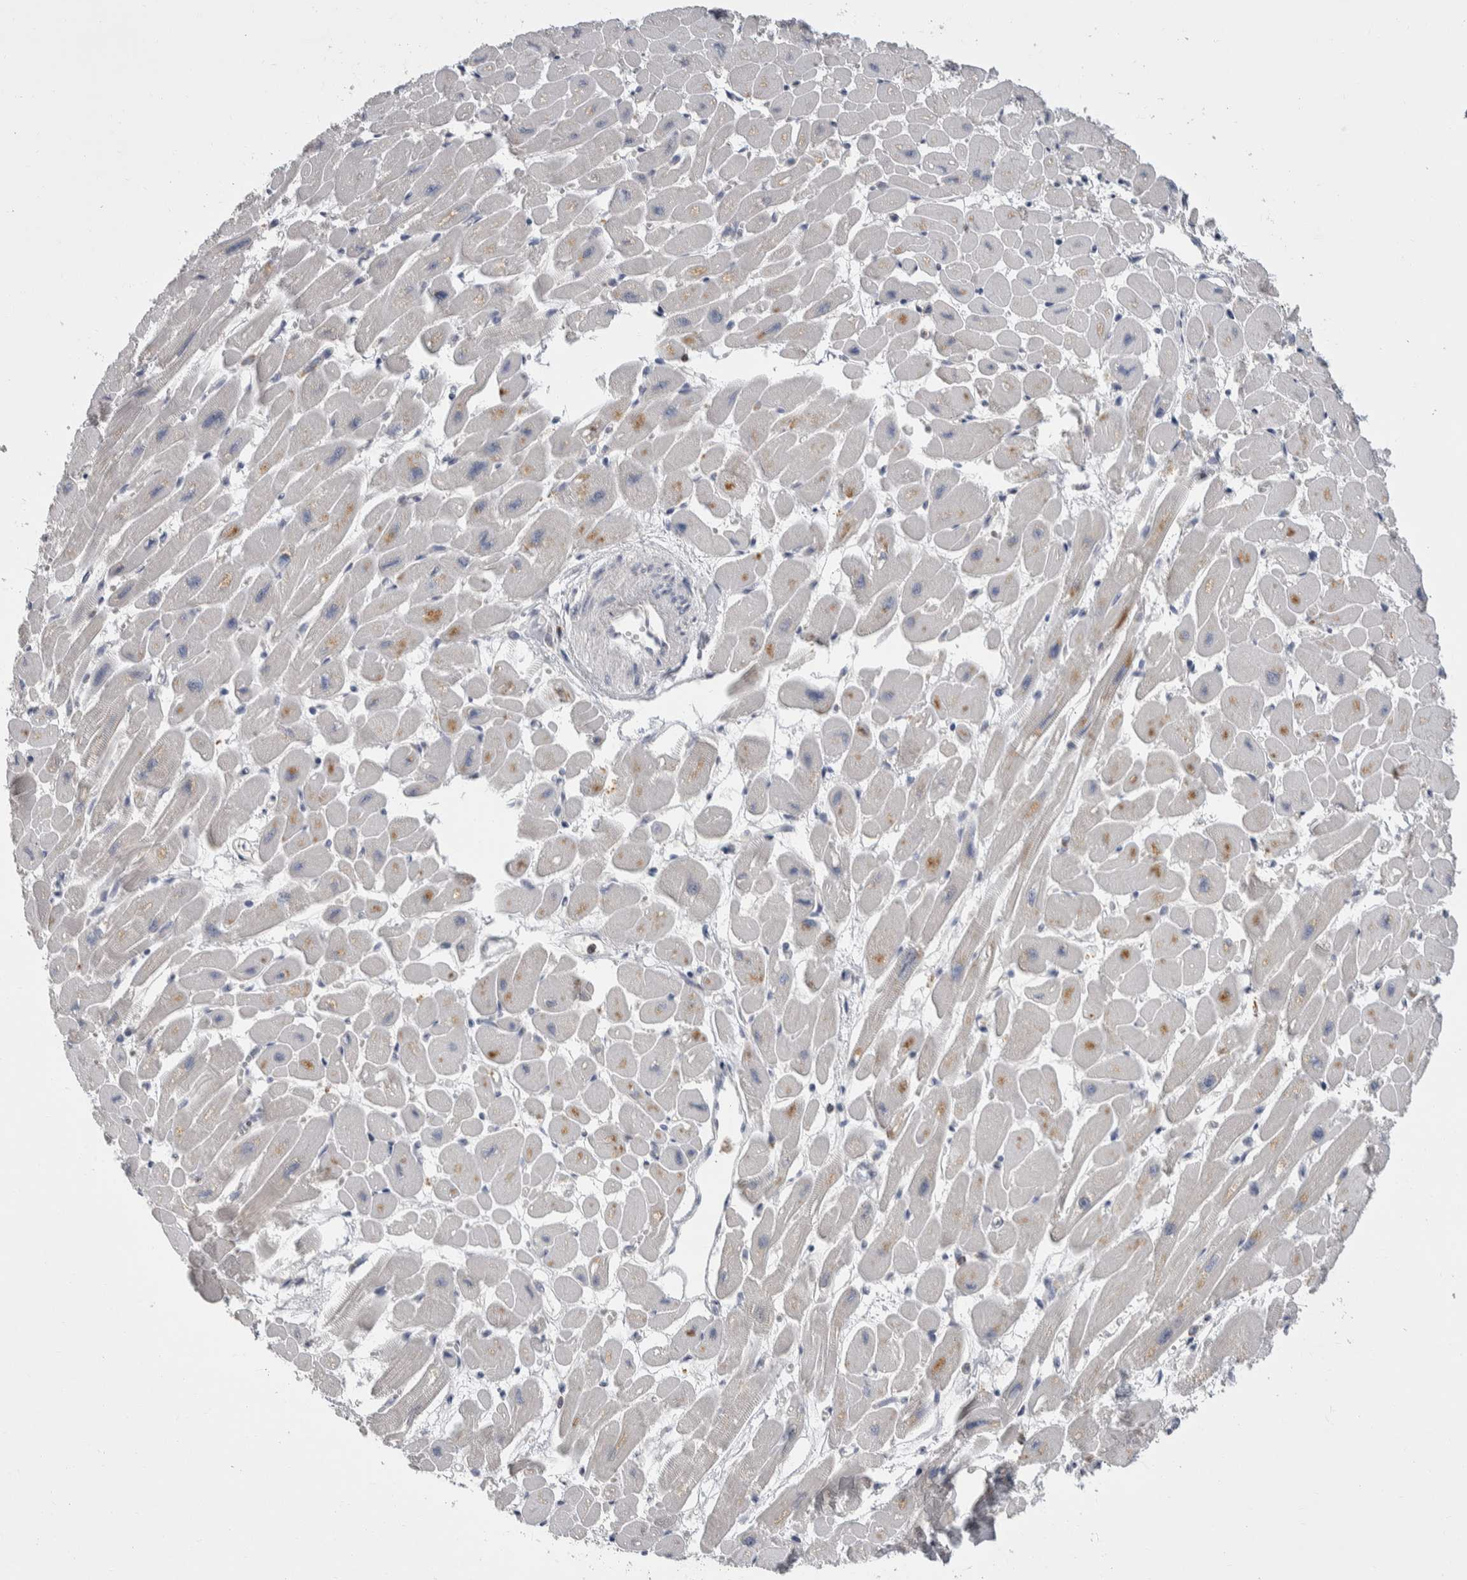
{"staining": {"intensity": "moderate", "quantity": "<25%", "location": "cytoplasmic/membranous"}, "tissue": "heart muscle", "cell_type": "Cardiomyocytes", "image_type": "normal", "snomed": [{"axis": "morphology", "description": "Normal tissue, NOS"}, {"axis": "topography", "description": "Heart"}], "caption": "Brown immunohistochemical staining in unremarkable heart muscle demonstrates moderate cytoplasmic/membranous positivity in approximately <25% of cardiomyocytes.", "gene": "CEP295NL", "patient": {"sex": "female", "age": 54}}